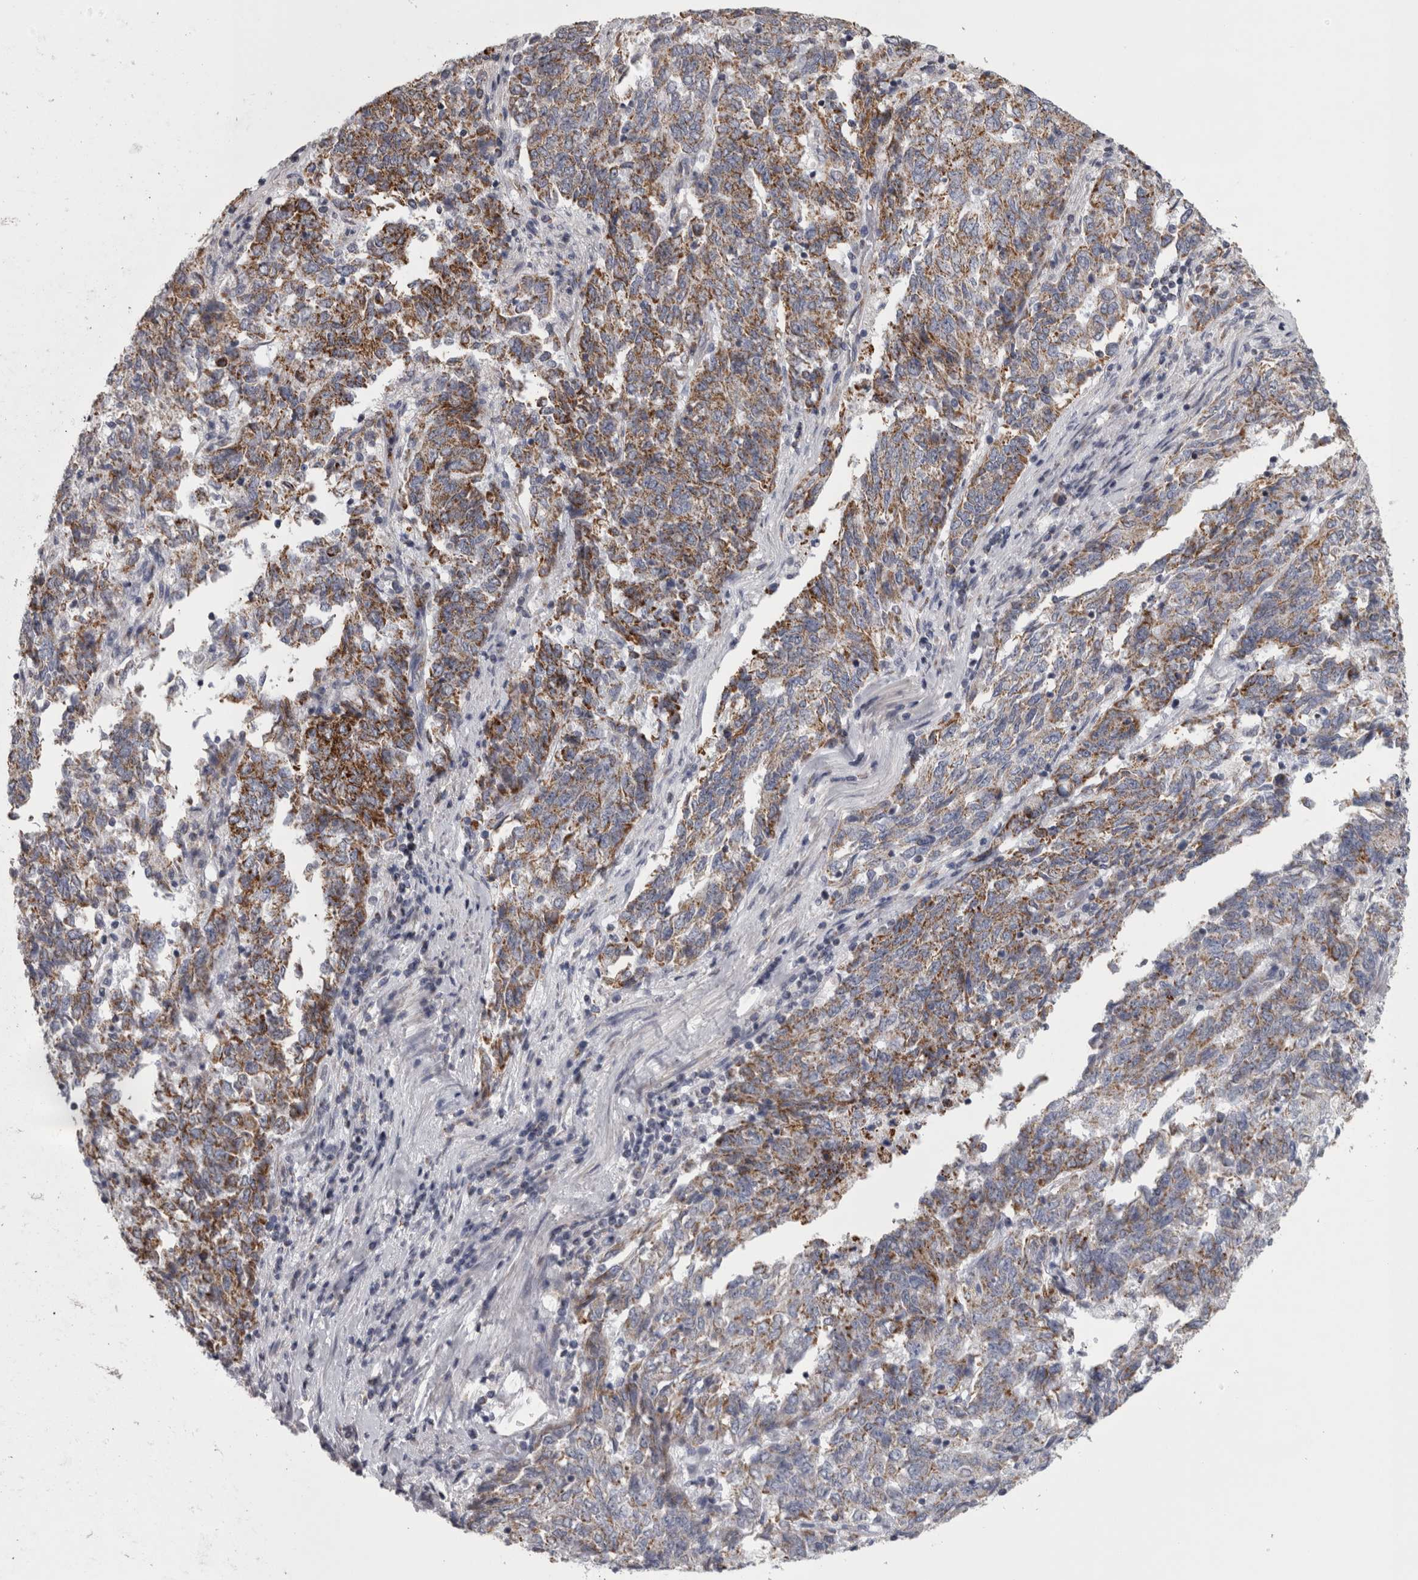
{"staining": {"intensity": "moderate", "quantity": ">75%", "location": "cytoplasmic/membranous"}, "tissue": "endometrial cancer", "cell_type": "Tumor cells", "image_type": "cancer", "snomed": [{"axis": "morphology", "description": "Adenocarcinoma, NOS"}, {"axis": "topography", "description": "Endometrium"}], "caption": "Protein analysis of endometrial adenocarcinoma tissue exhibits moderate cytoplasmic/membranous staining in about >75% of tumor cells. Using DAB (brown) and hematoxylin (blue) stains, captured at high magnification using brightfield microscopy.", "gene": "DBT", "patient": {"sex": "female", "age": 80}}